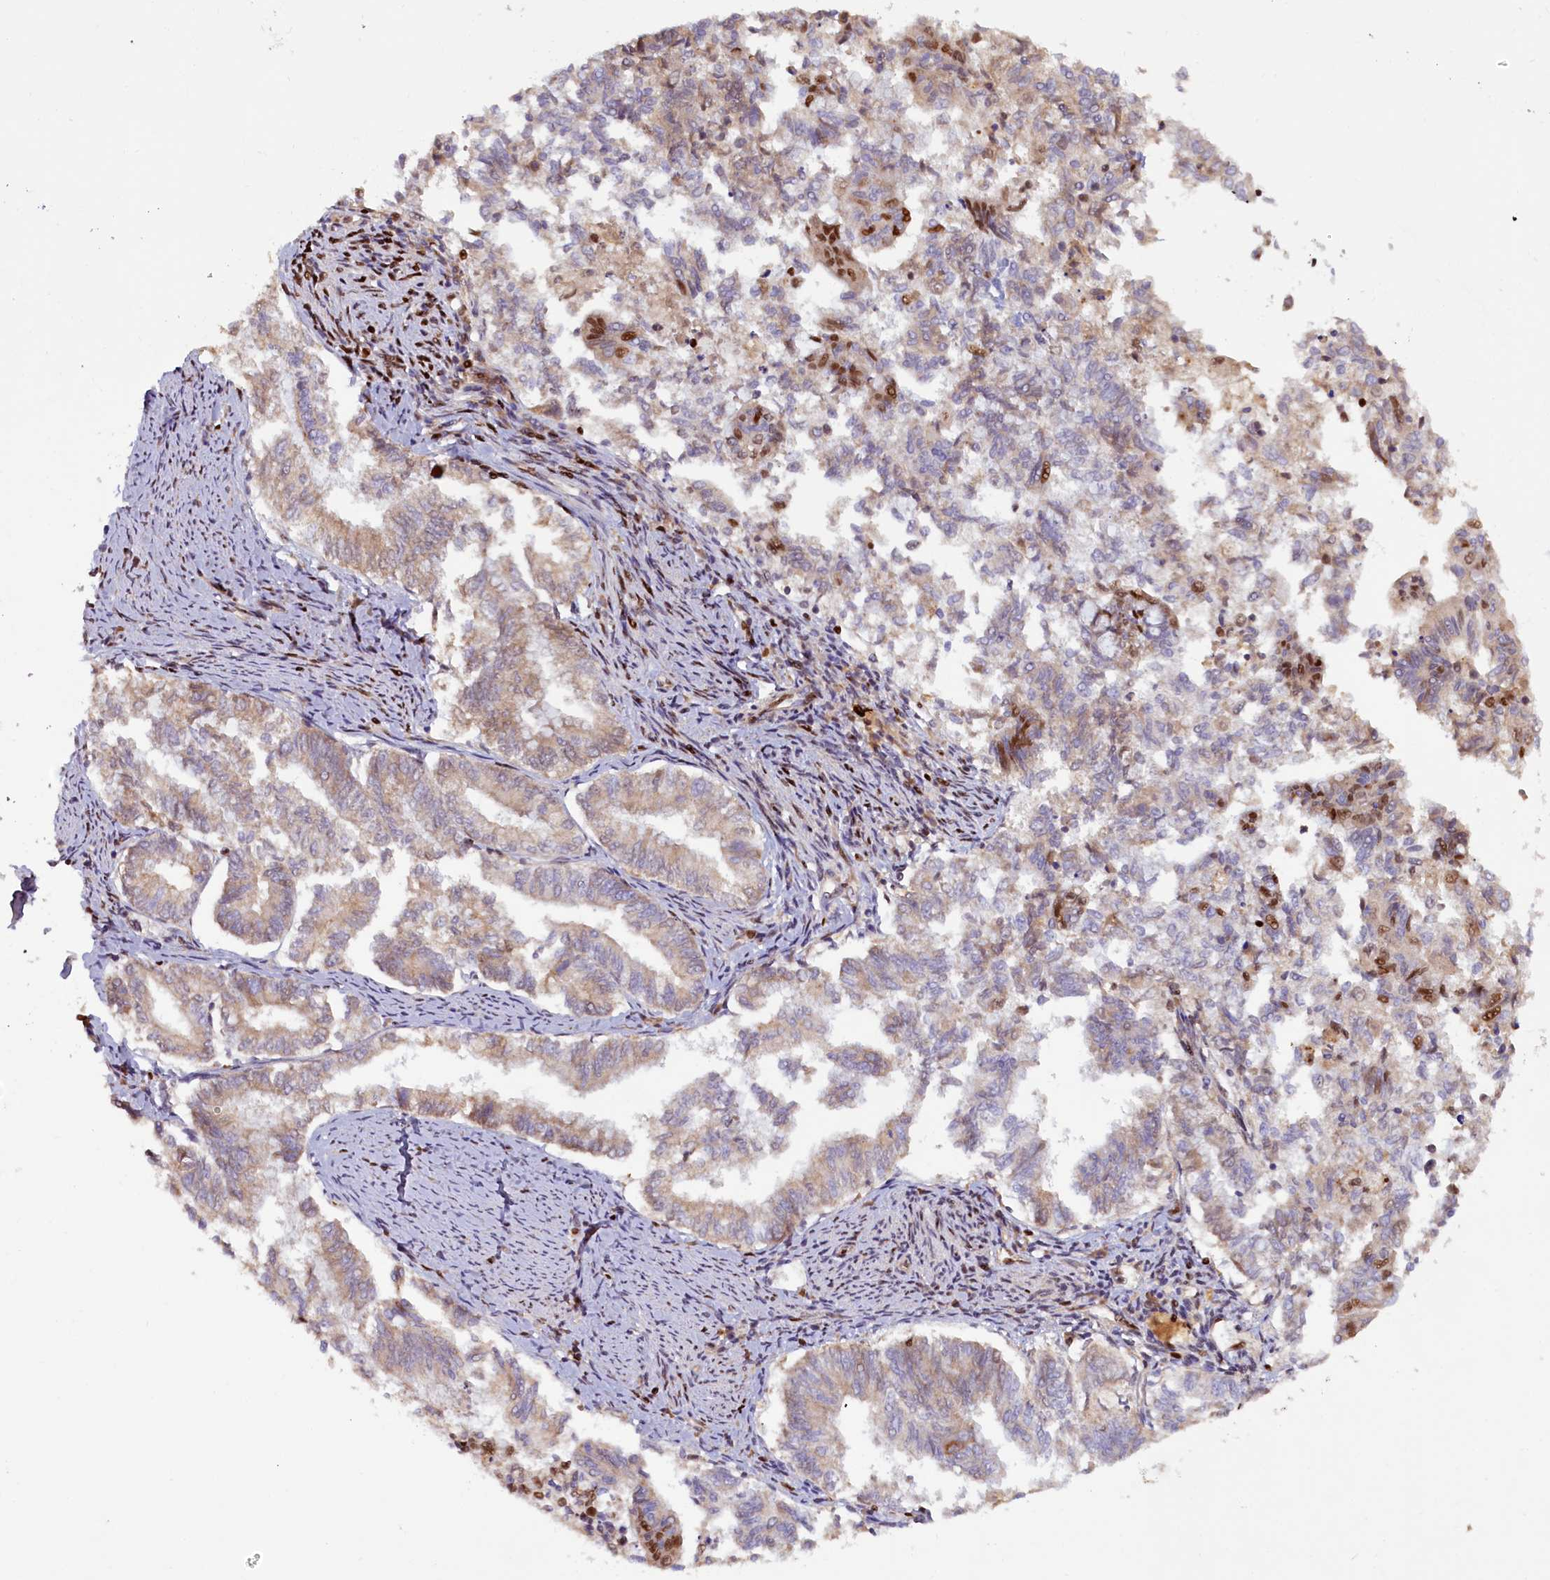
{"staining": {"intensity": "moderate", "quantity": "25%-75%", "location": "cytoplasmic/membranous,nuclear"}, "tissue": "endometrial cancer", "cell_type": "Tumor cells", "image_type": "cancer", "snomed": [{"axis": "morphology", "description": "Adenocarcinoma, NOS"}, {"axis": "topography", "description": "Endometrium"}], "caption": "Tumor cells display medium levels of moderate cytoplasmic/membranous and nuclear positivity in about 25%-75% of cells in adenocarcinoma (endometrial).", "gene": "TCOF1", "patient": {"sex": "female", "age": 79}}